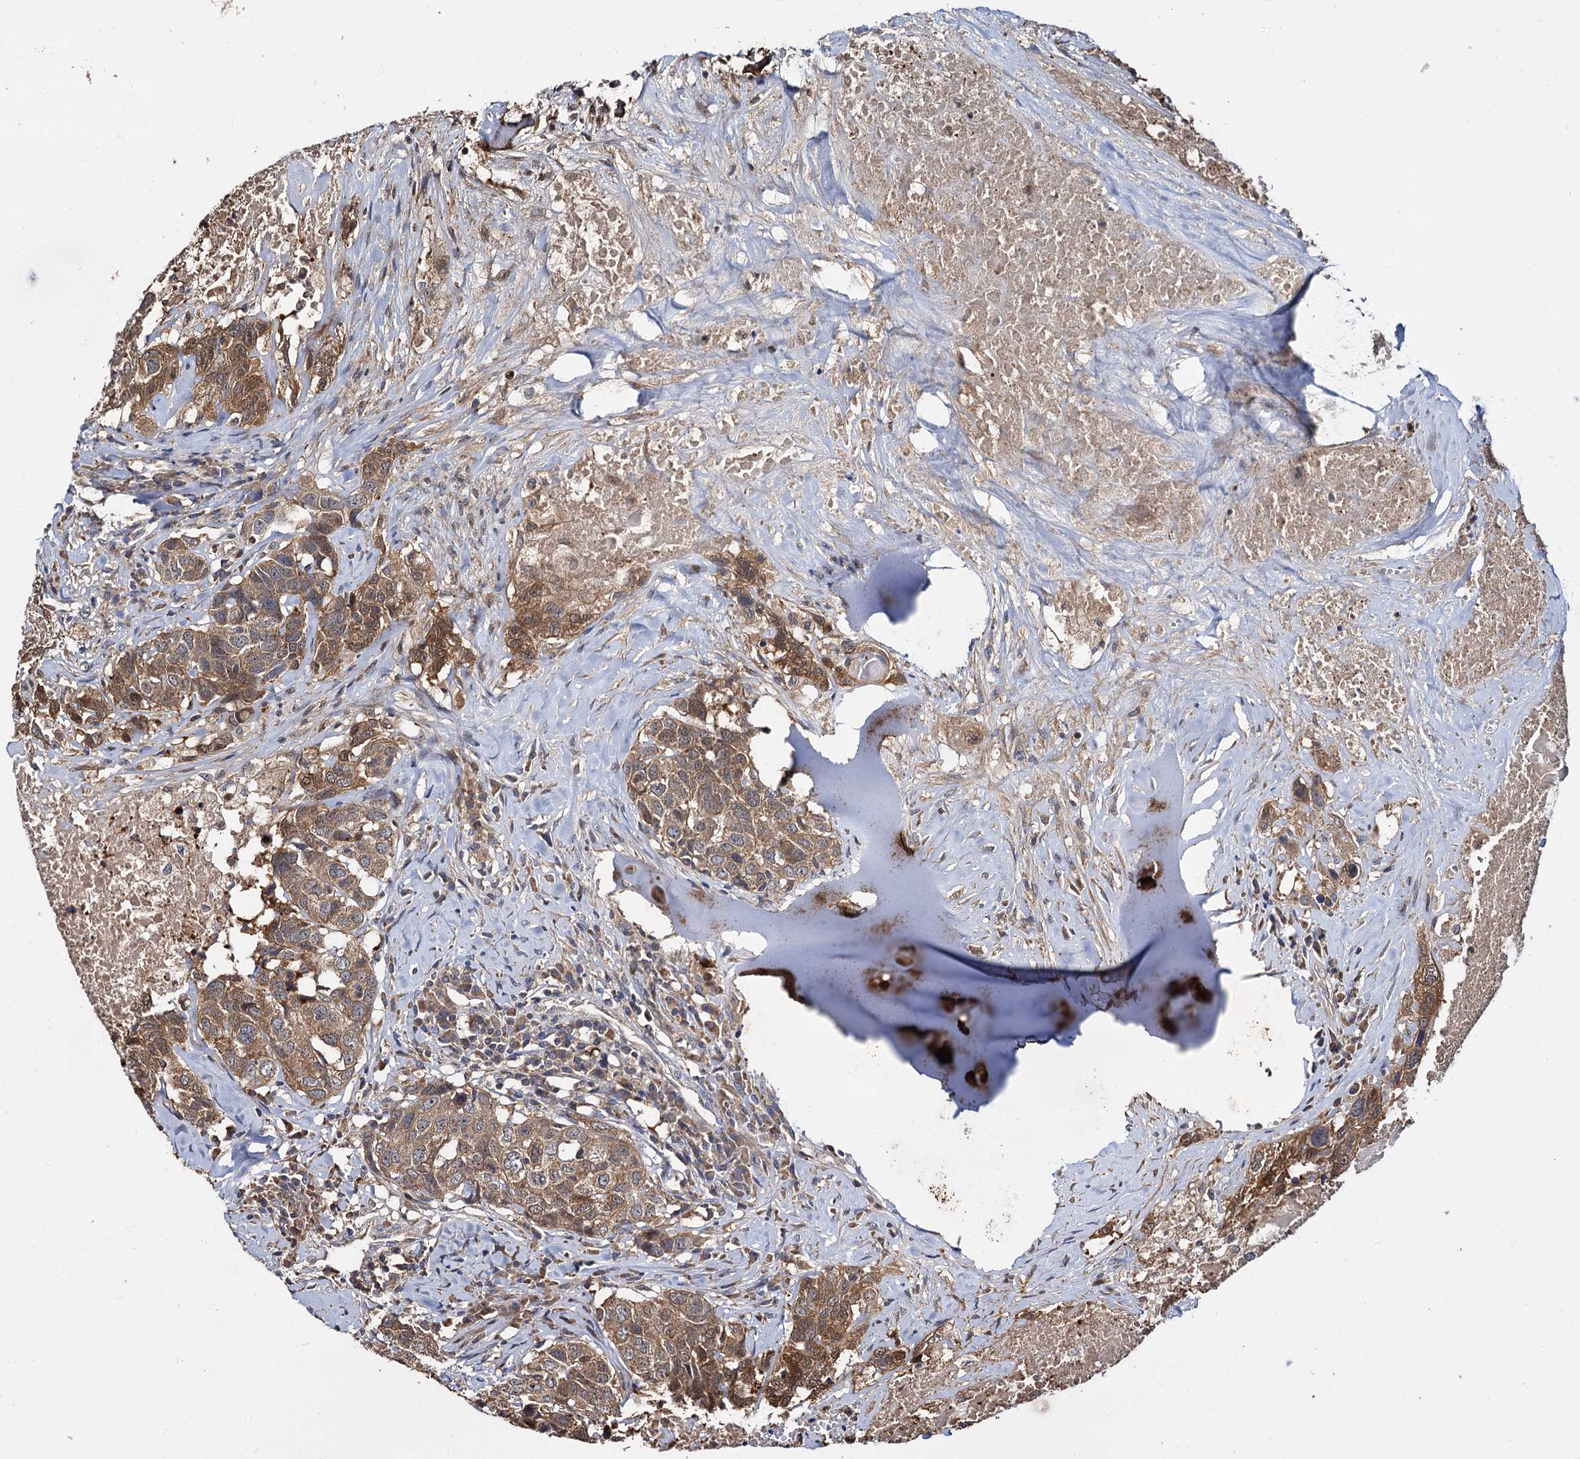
{"staining": {"intensity": "moderate", "quantity": ">75%", "location": "cytoplasmic/membranous"}, "tissue": "head and neck cancer", "cell_type": "Tumor cells", "image_type": "cancer", "snomed": [{"axis": "morphology", "description": "Squamous cell carcinoma, NOS"}, {"axis": "topography", "description": "Head-Neck"}], "caption": "Protein expression analysis of human head and neck squamous cell carcinoma reveals moderate cytoplasmic/membranous positivity in approximately >75% of tumor cells.", "gene": "CEP192", "patient": {"sex": "male", "age": 66}}